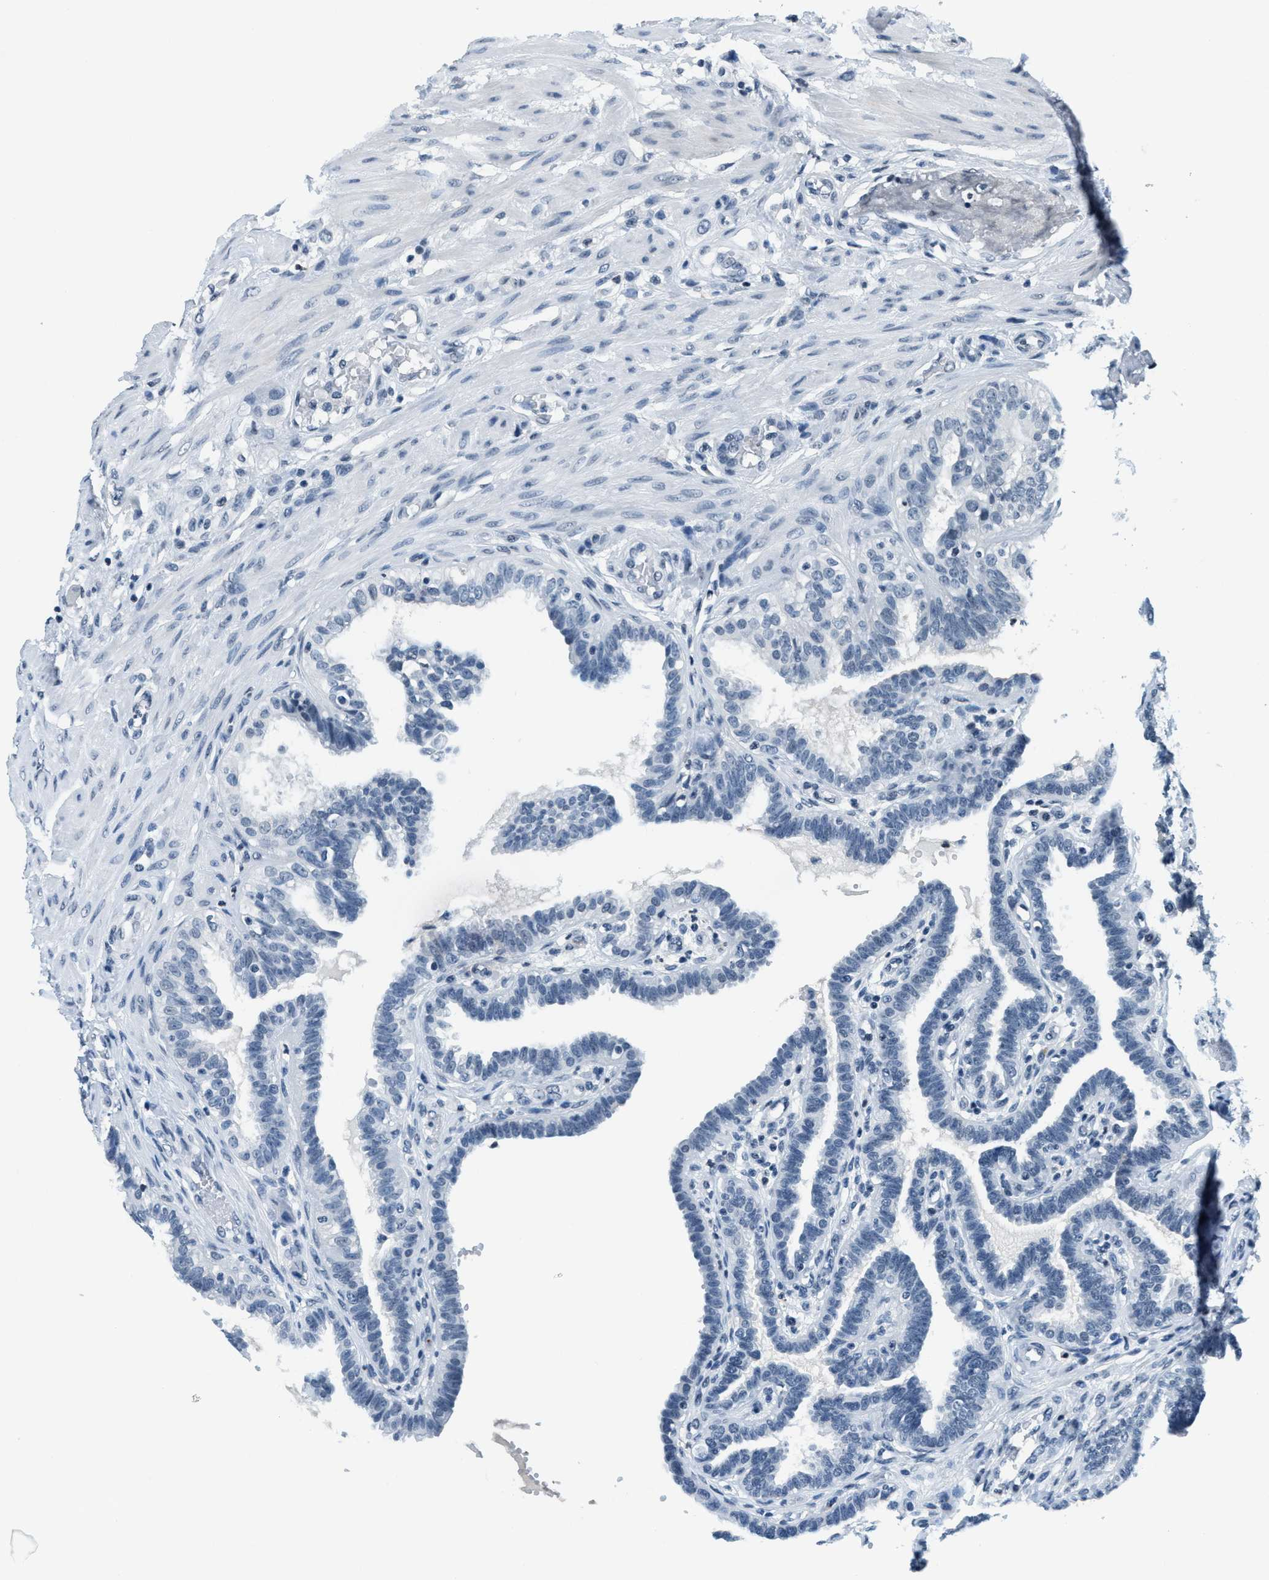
{"staining": {"intensity": "negative", "quantity": "none", "location": "none"}, "tissue": "fallopian tube", "cell_type": "Glandular cells", "image_type": "normal", "snomed": [{"axis": "morphology", "description": "Normal tissue, NOS"}, {"axis": "topography", "description": "Fallopian tube"}, {"axis": "topography", "description": "Placenta"}], "caption": "Human fallopian tube stained for a protein using immunohistochemistry (IHC) reveals no staining in glandular cells.", "gene": "CA4", "patient": {"sex": "female", "age": 34}}